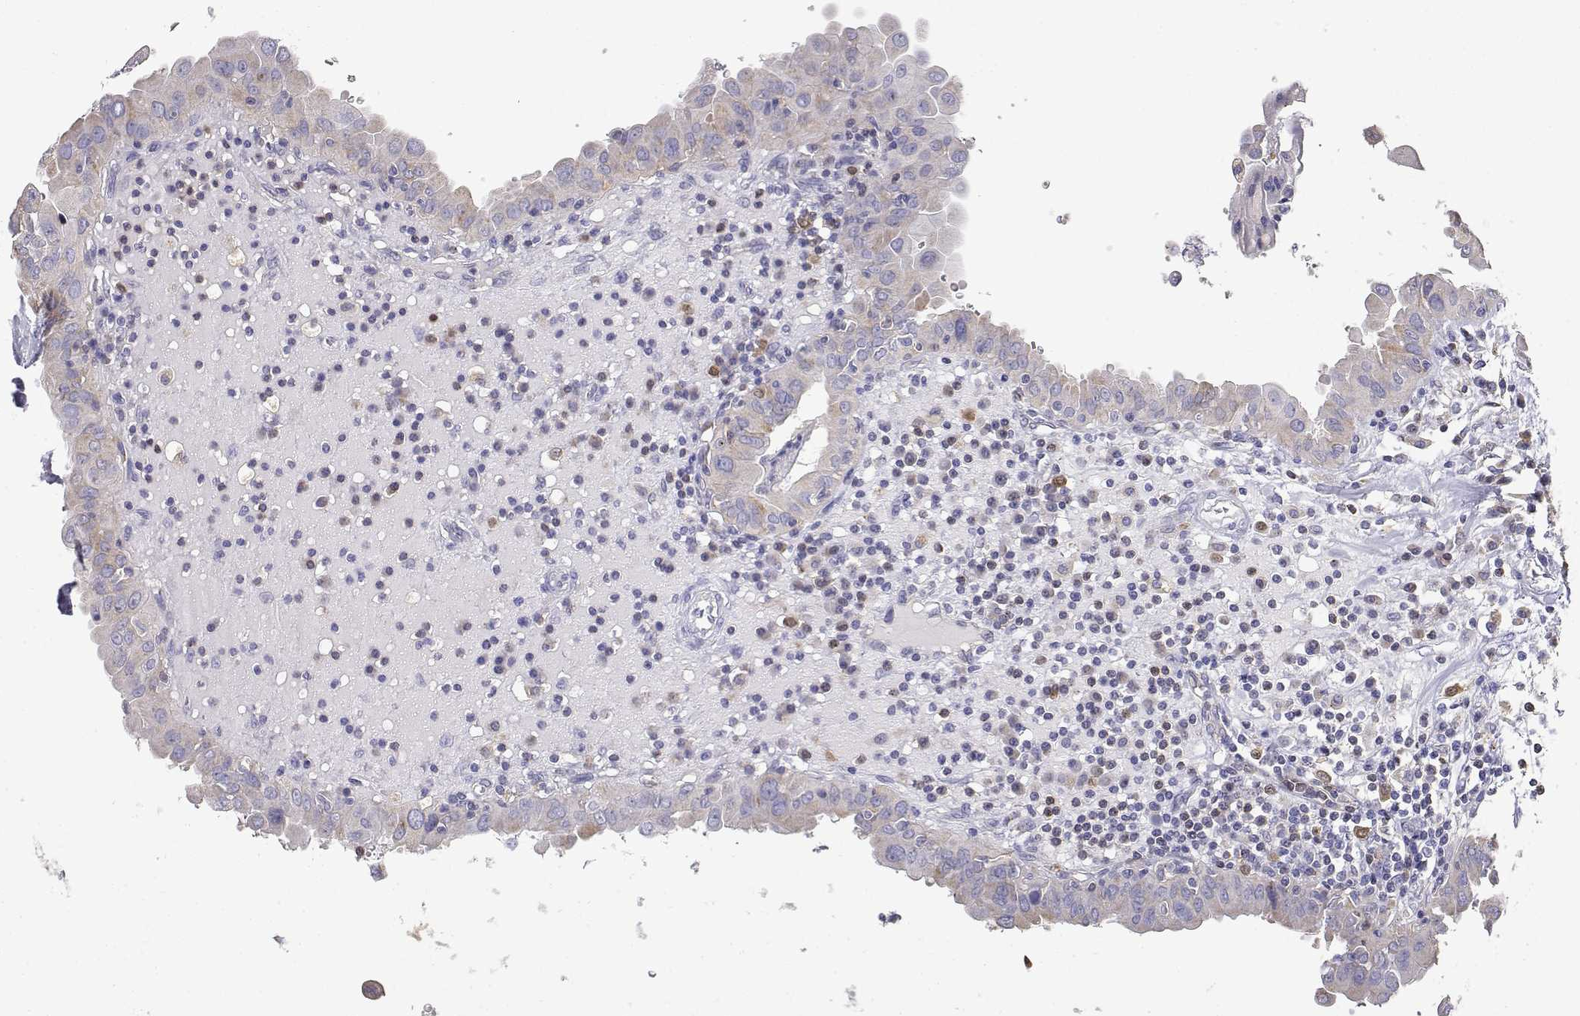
{"staining": {"intensity": "weak", "quantity": "<25%", "location": "cytoplasmic/membranous"}, "tissue": "thyroid cancer", "cell_type": "Tumor cells", "image_type": "cancer", "snomed": [{"axis": "morphology", "description": "Papillary adenocarcinoma, NOS"}, {"axis": "topography", "description": "Thyroid gland"}], "caption": "DAB immunohistochemical staining of human thyroid cancer exhibits no significant staining in tumor cells.", "gene": "ADA", "patient": {"sex": "female", "age": 37}}